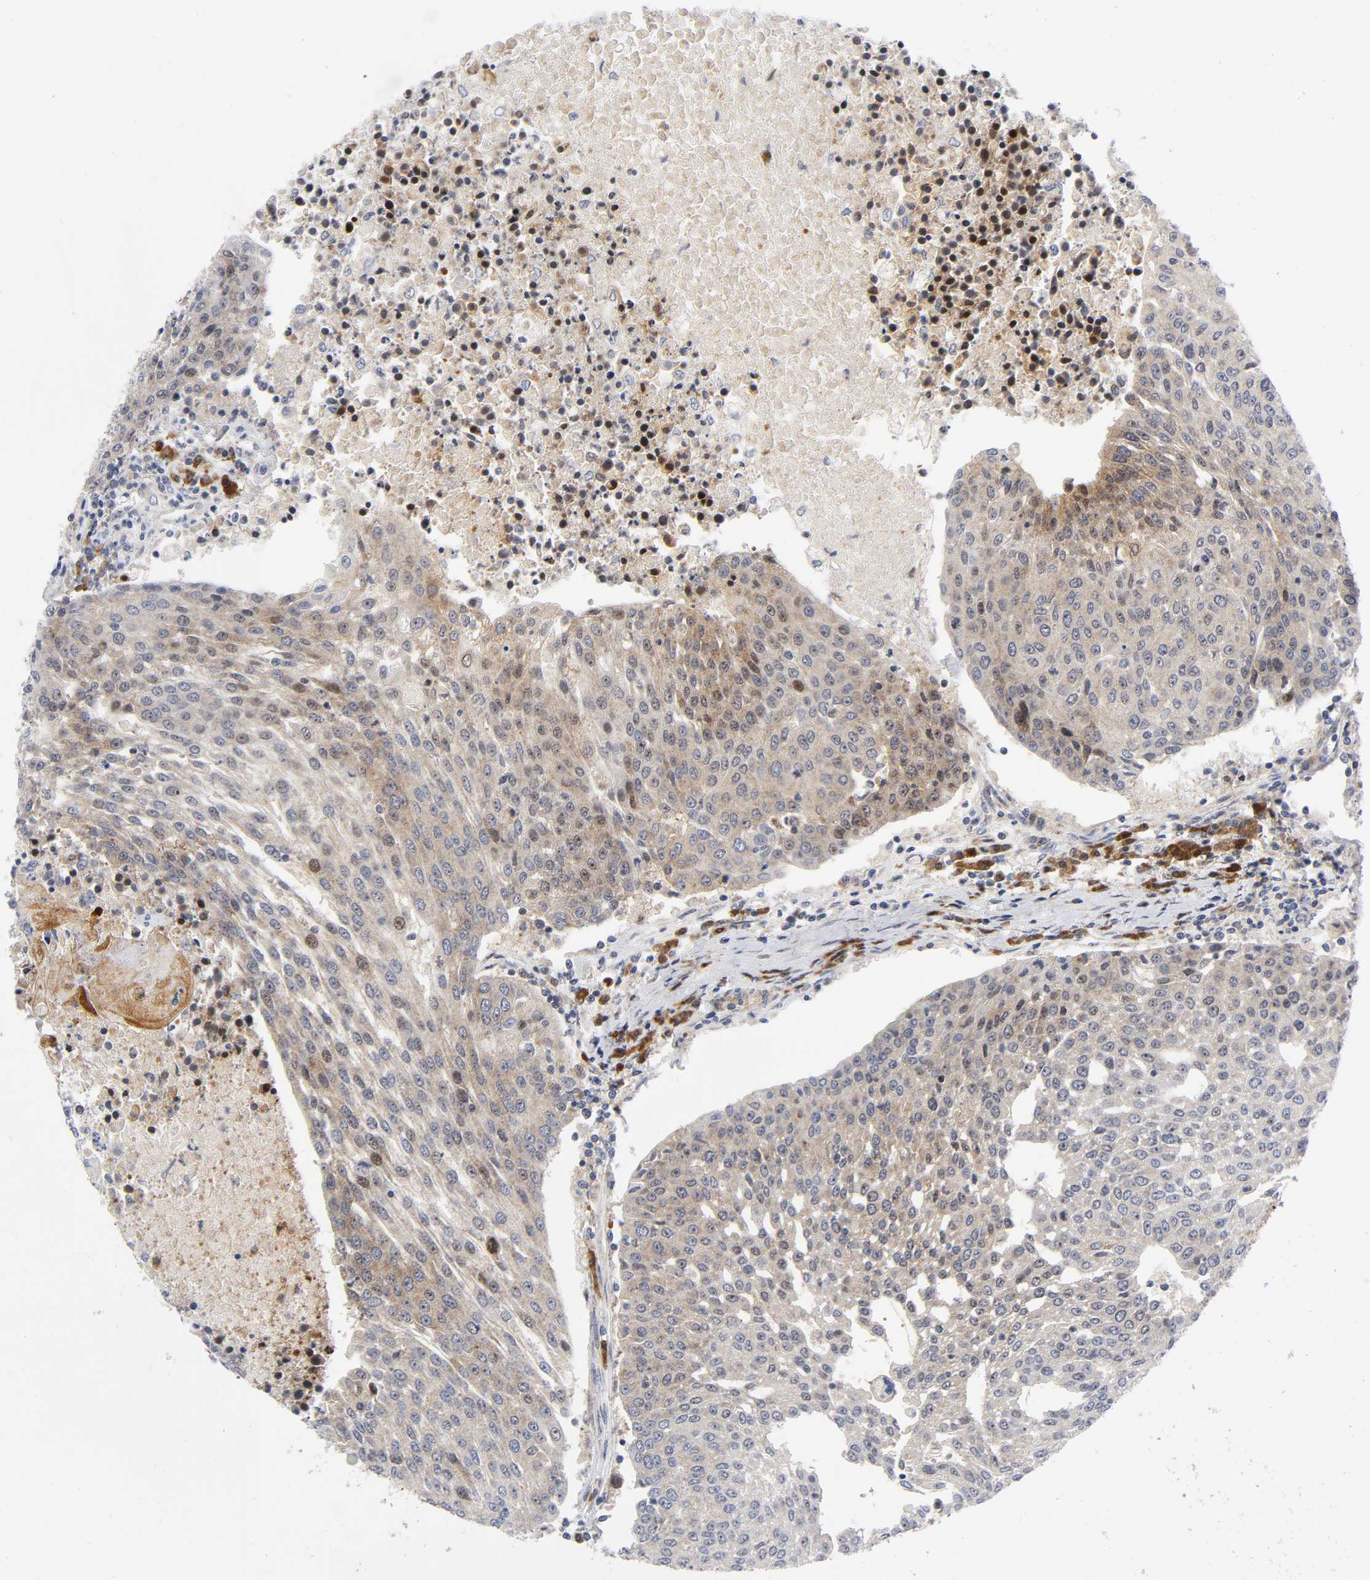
{"staining": {"intensity": "moderate", "quantity": ">75%", "location": "cytoplasmic/membranous"}, "tissue": "urothelial cancer", "cell_type": "Tumor cells", "image_type": "cancer", "snomed": [{"axis": "morphology", "description": "Urothelial carcinoma, High grade"}, {"axis": "topography", "description": "Urinary bladder"}], "caption": "Immunohistochemical staining of high-grade urothelial carcinoma displays medium levels of moderate cytoplasmic/membranous staining in approximately >75% of tumor cells.", "gene": "EIF5", "patient": {"sex": "female", "age": 85}}